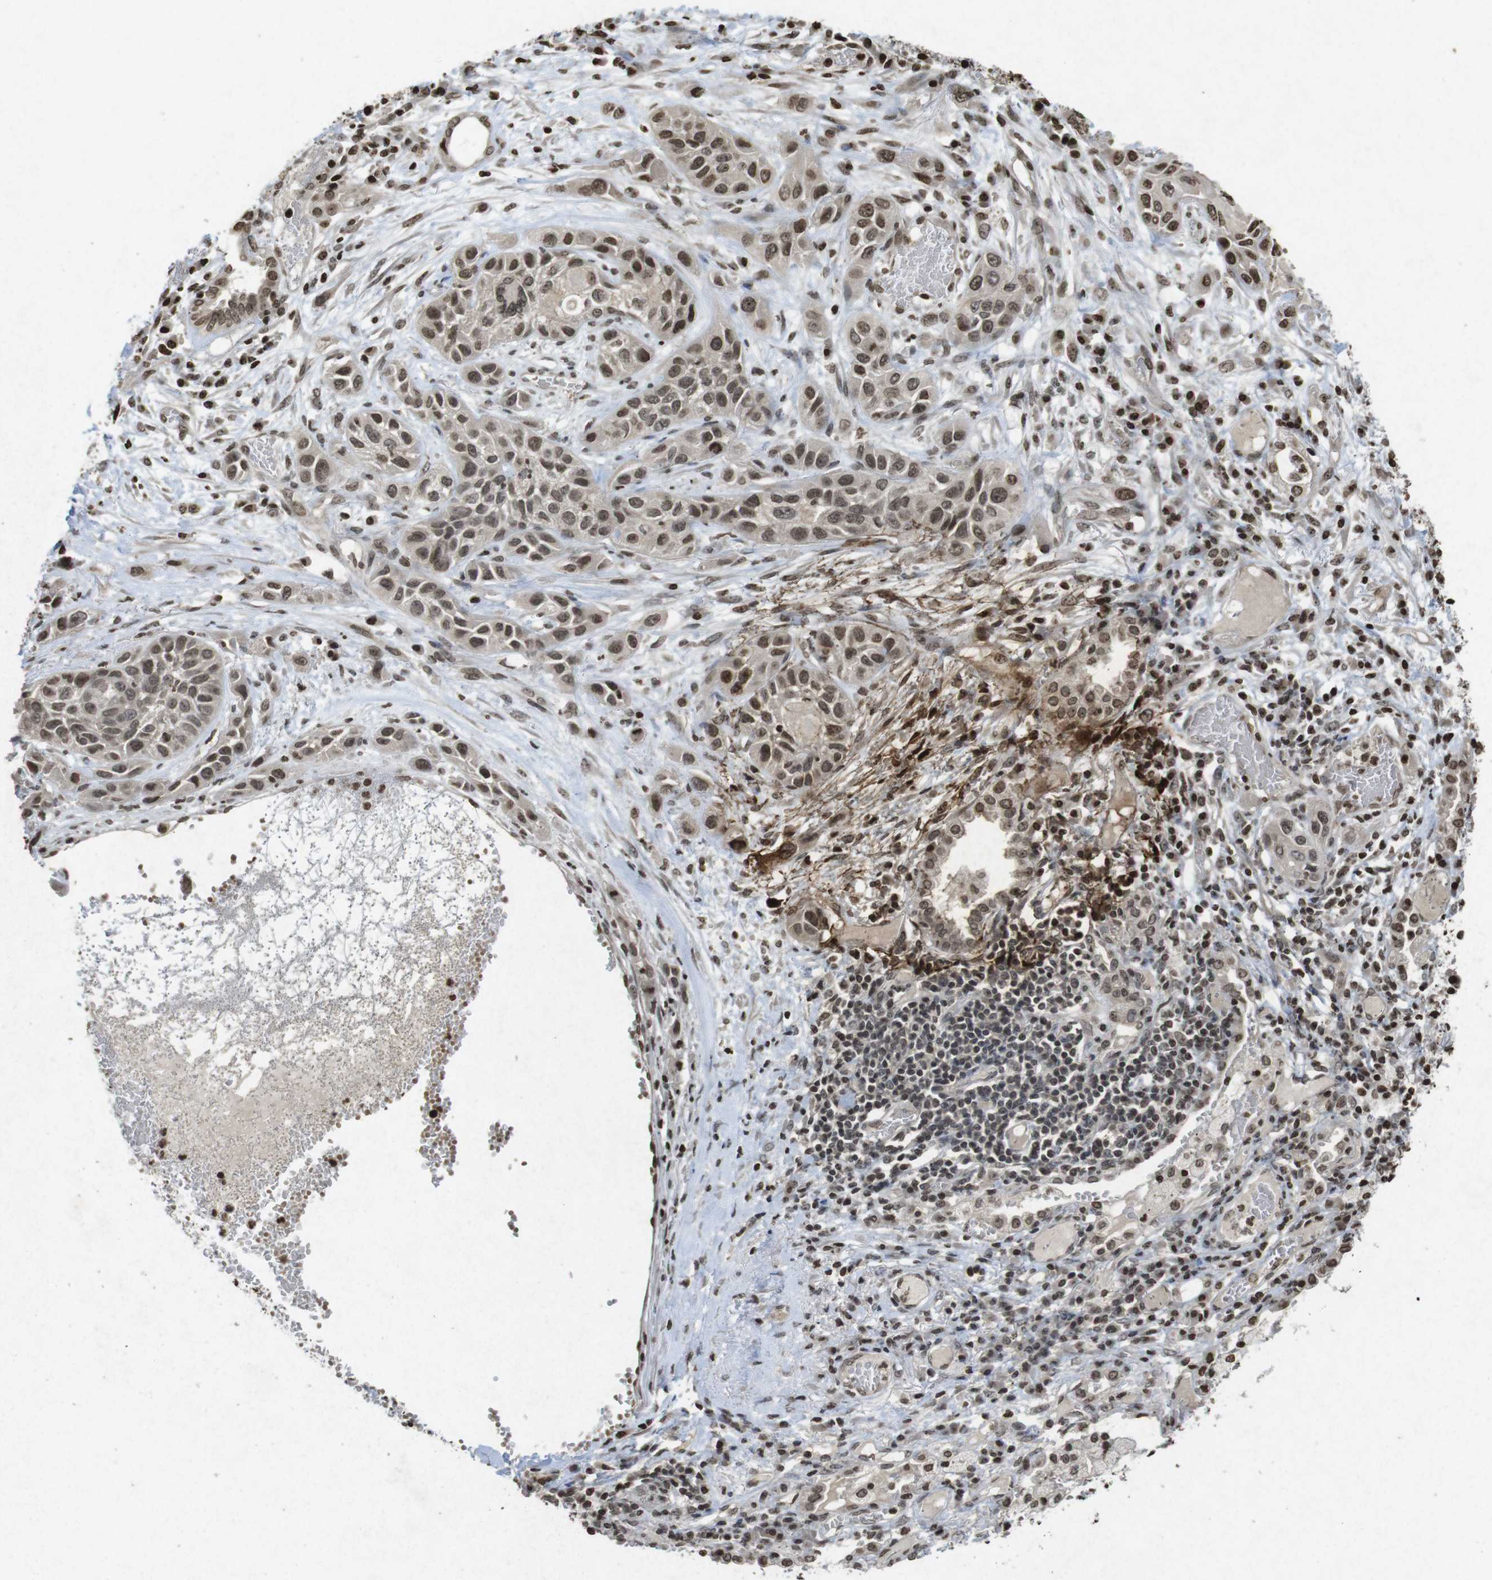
{"staining": {"intensity": "moderate", "quantity": "25%-75%", "location": "cytoplasmic/membranous,nuclear"}, "tissue": "lung cancer", "cell_type": "Tumor cells", "image_type": "cancer", "snomed": [{"axis": "morphology", "description": "Squamous cell carcinoma, NOS"}, {"axis": "topography", "description": "Lung"}], "caption": "Lung squamous cell carcinoma was stained to show a protein in brown. There is medium levels of moderate cytoplasmic/membranous and nuclear expression in about 25%-75% of tumor cells. The staining was performed using DAB, with brown indicating positive protein expression. Nuclei are stained blue with hematoxylin.", "gene": "FOXA3", "patient": {"sex": "male", "age": 71}}